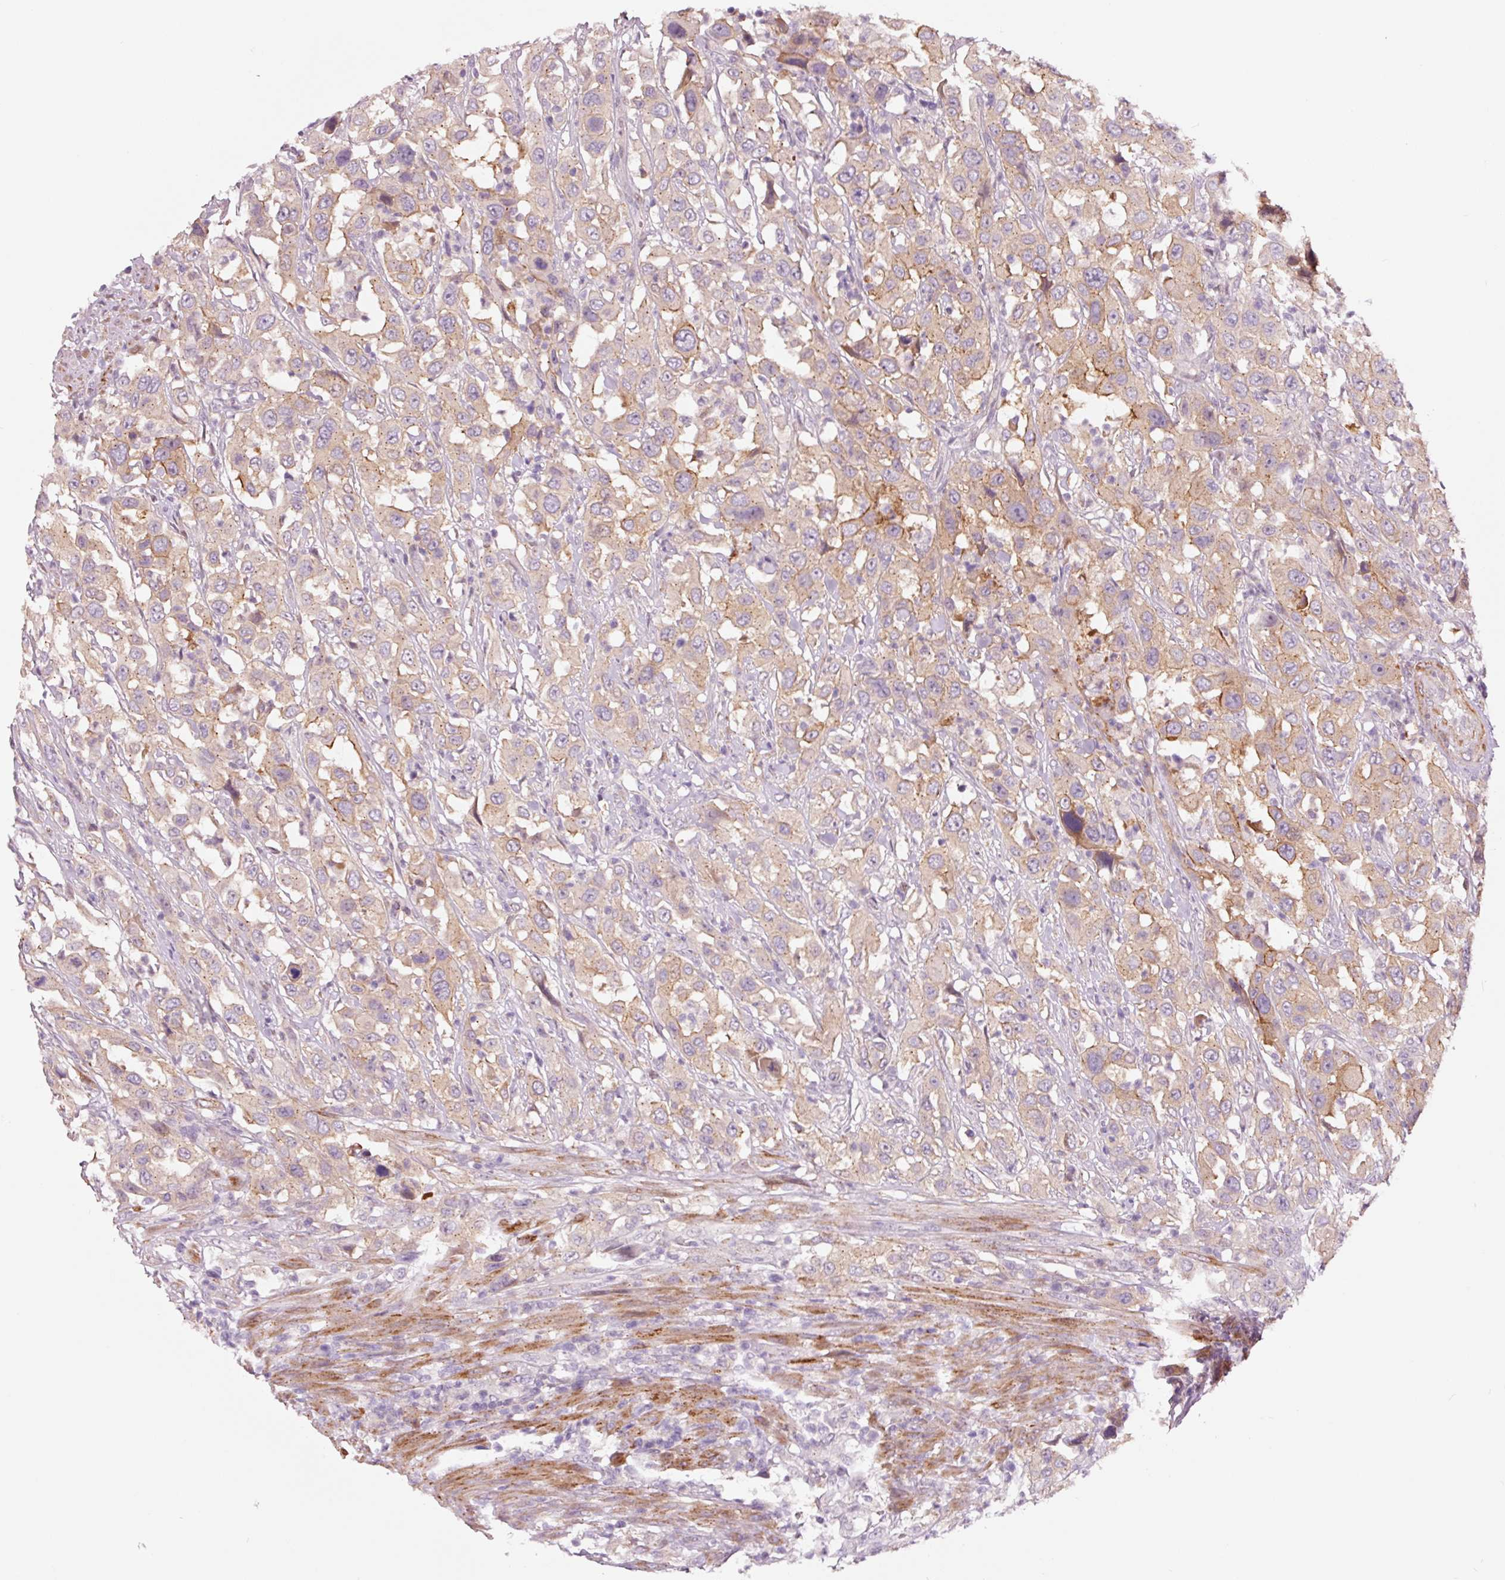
{"staining": {"intensity": "moderate", "quantity": "<25%", "location": "cytoplasmic/membranous"}, "tissue": "urothelial cancer", "cell_type": "Tumor cells", "image_type": "cancer", "snomed": [{"axis": "morphology", "description": "Urothelial carcinoma, High grade"}, {"axis": "topography", "description": "Urinary bladder"}], "caption": "Moderate cytoplasmic/membranous positivity is appreciated in approximately <25% of tumor cells in urothelial carcinoma (high-grade). (Brightfield microscopy of DAB IHC at high magnification).", "gene": "DAPP1", "patient": {"sex": "male", "age": 61}}